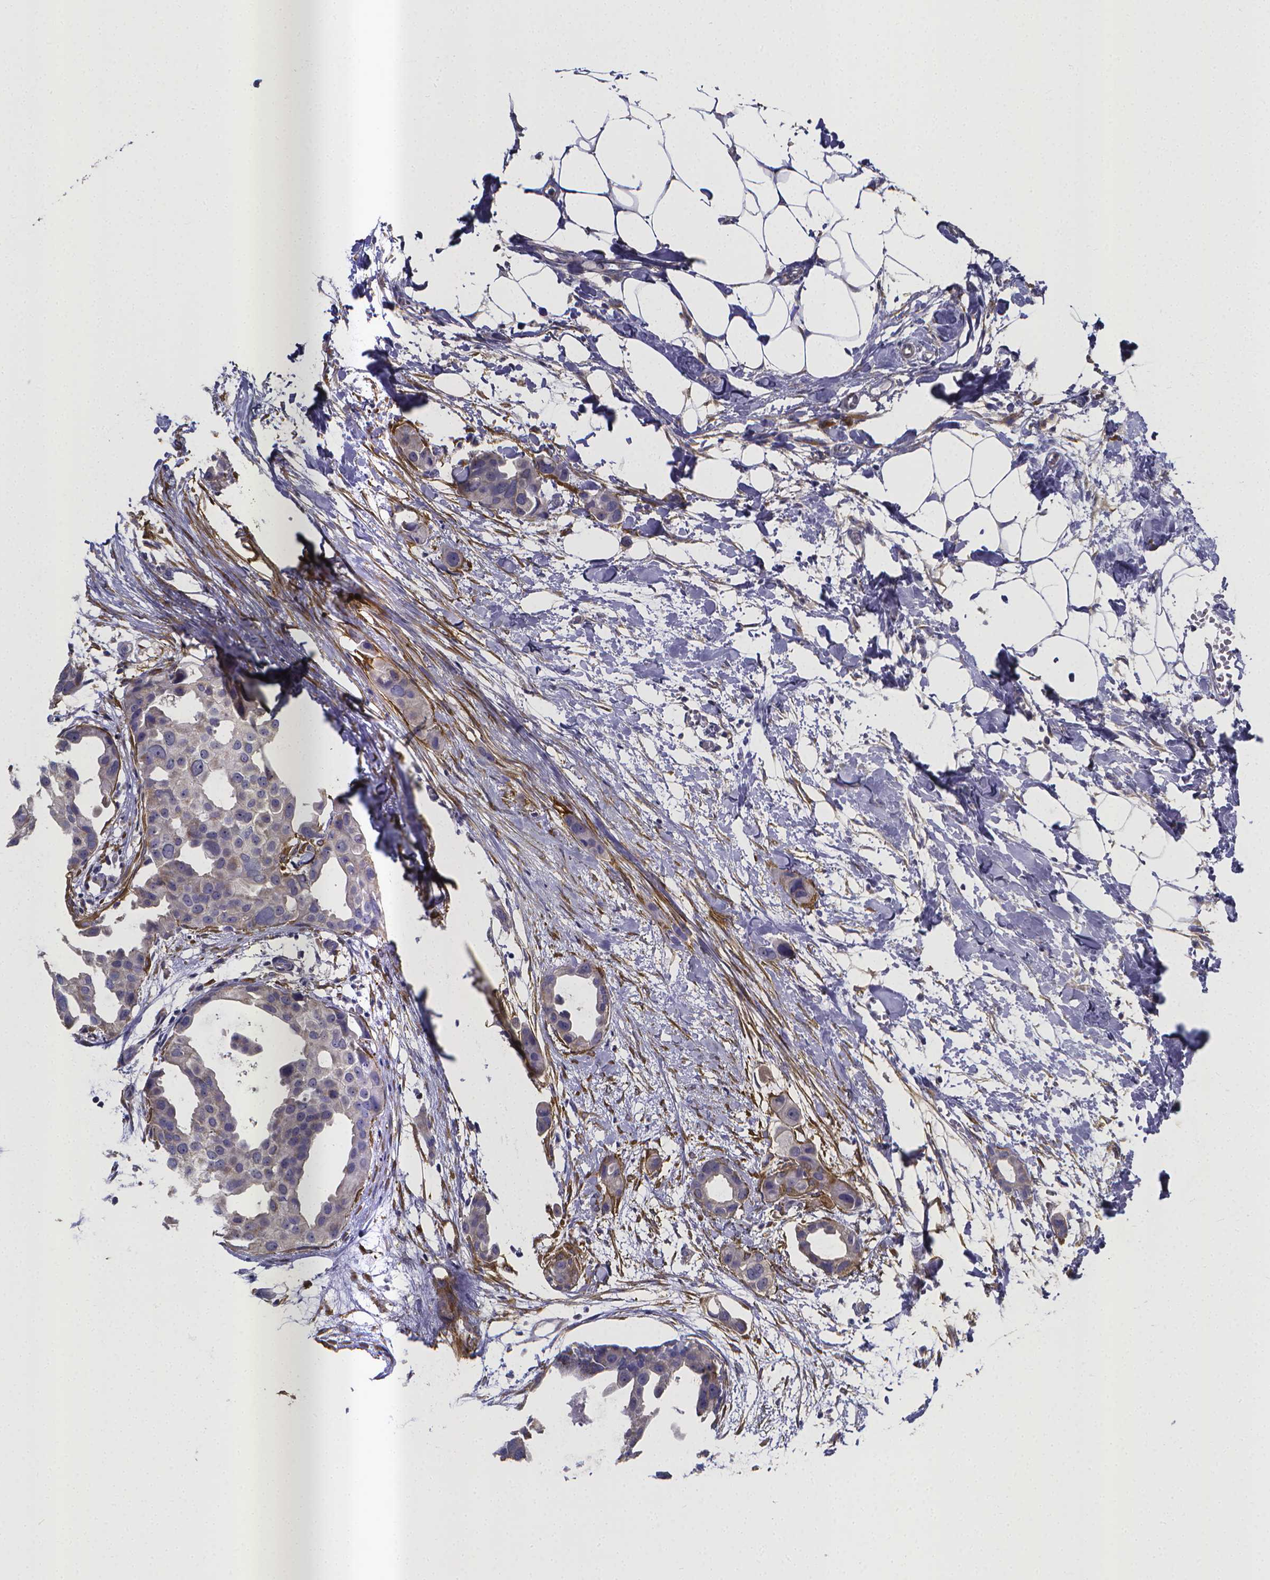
{"staining": {"intensity": "negative", "quantity": "none", "location": "none"}, "tissue": "breast cancer", "cell_type": "Tumor cells", "image_type": "cancer", "snomed": [{"axis": "morphology", "description": "Duct carcinoma"}, {"axis": "topography", "description": "Breast"}], "caption": "A high-resolution micrograph shows IHC staining of breast cancer (invasive ductal carcinoma), which shows no significant expression in tumor cells.", "gene": "RERG", "patient": {"sex": "female", "age": 38}}